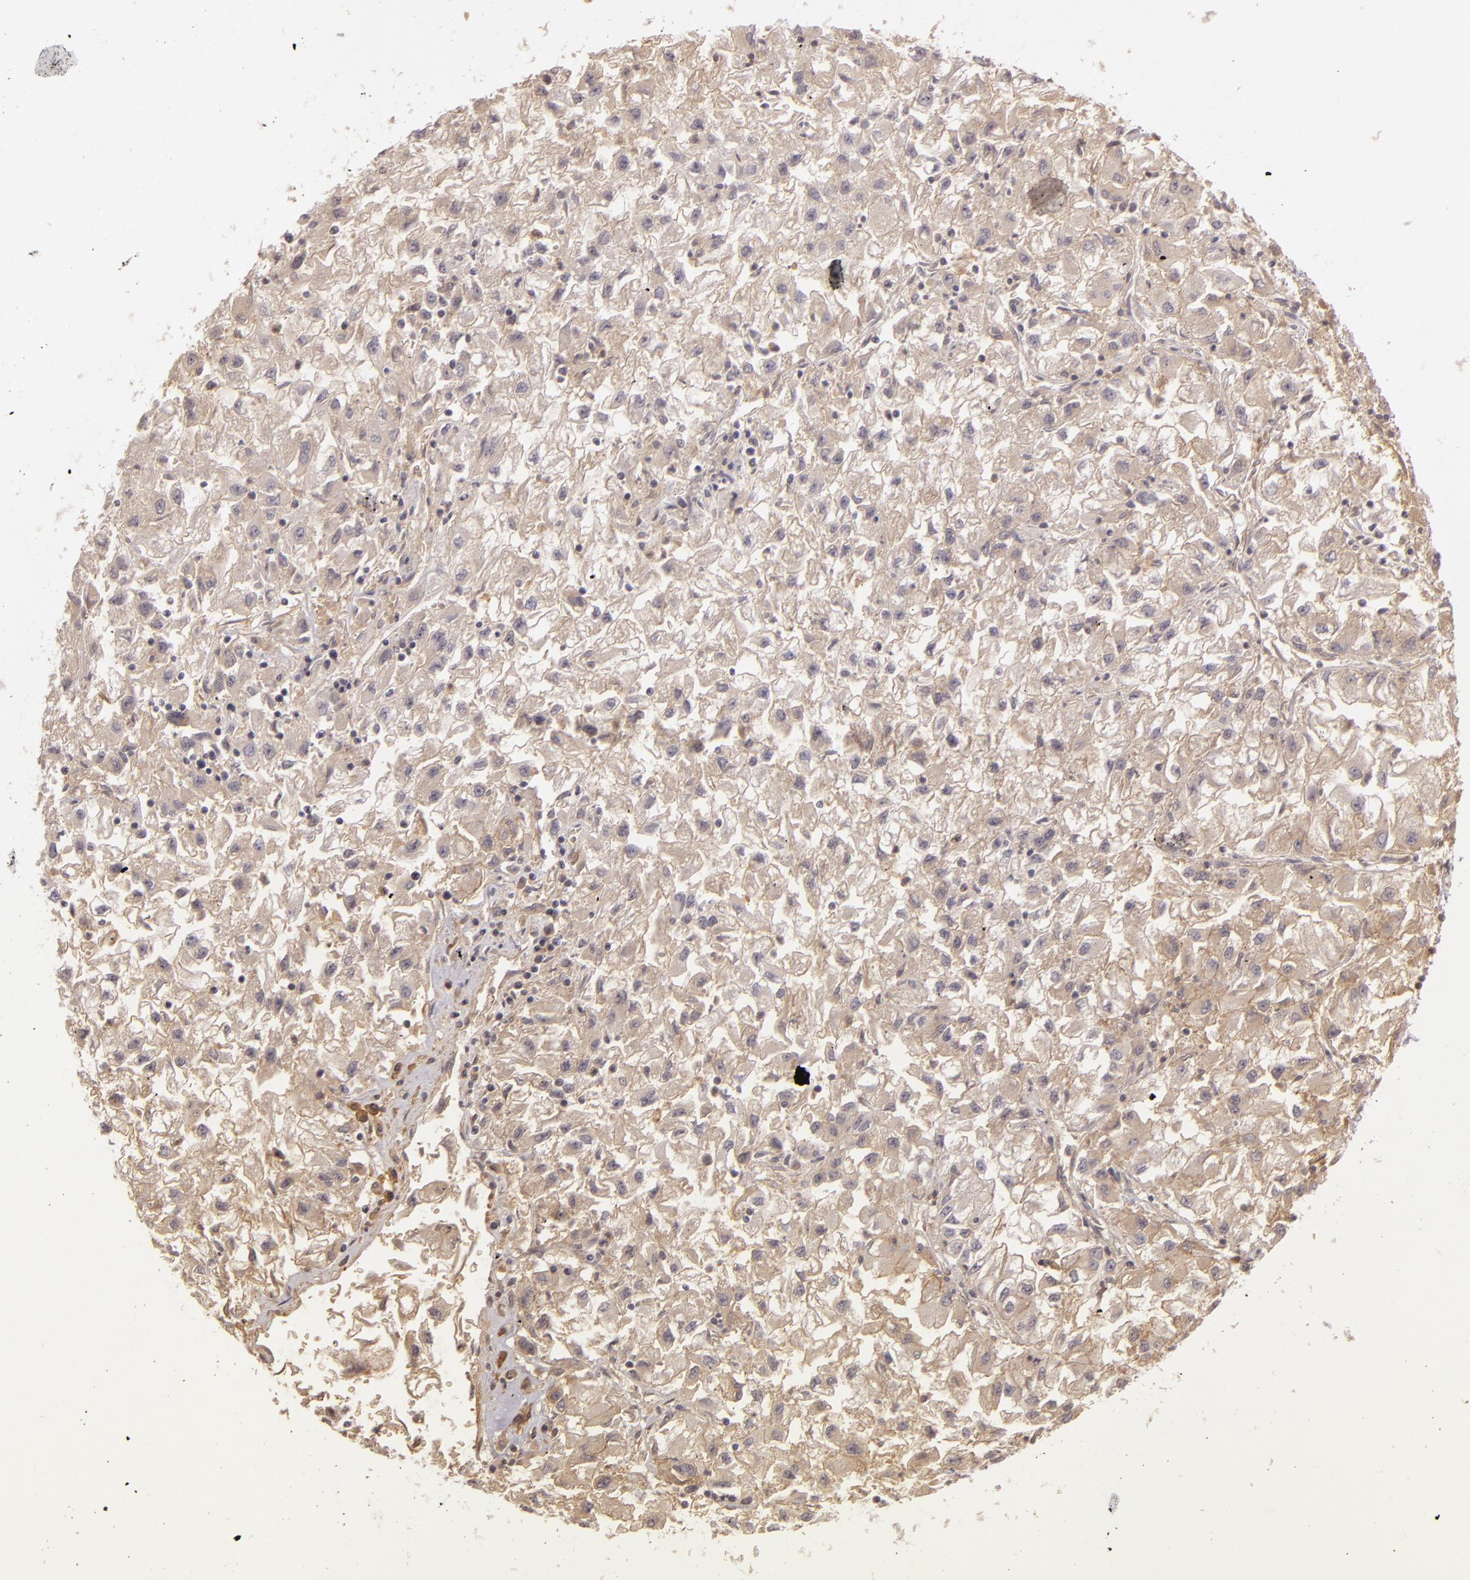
{"staining": {"intensity": "weak", "quantity": ">75%", "location": "cytoplasmic/membranous"}, "tissue": "renal cancer", "cell_type": "Tumor cells", "image_type": "cancer", "snomed": [{"axis": "morphology", "description": "Adenocarcinoma, NOS"}, {"axis": "topography", "description": "Kidney"}], "caption": "The immunohistochemical stain highlights weak cytoplasmic/membranous expression in tumor cells of renal cancer (adenocarcinoma) tissue. Using DAB (brown) and hematoxylin (blue) stains, captured at high magnification using brightfield microscopy.", "gene": "CD59", "patient": {"sex": "male", "age": 59}}